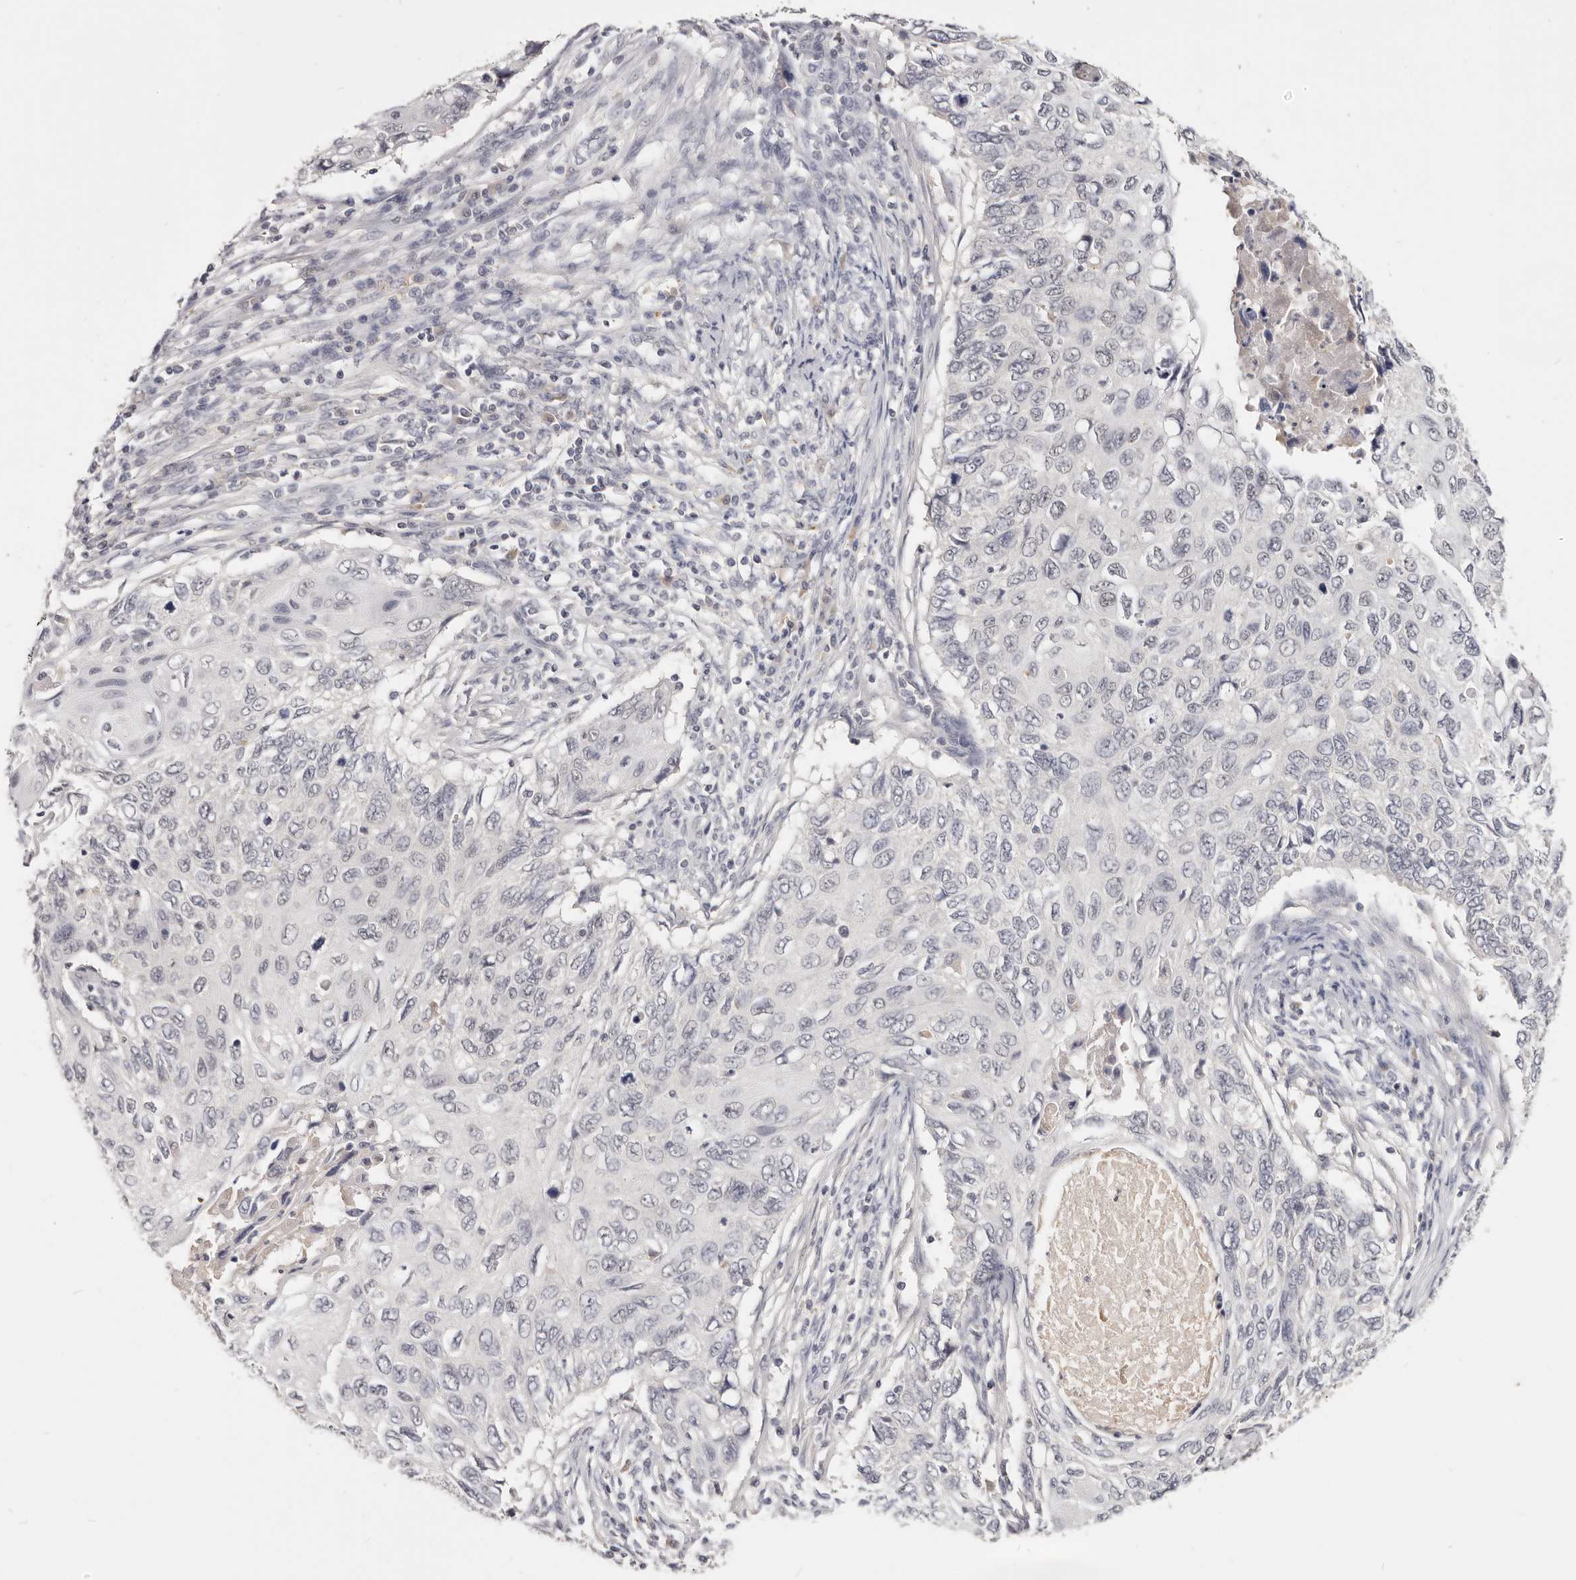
{"staining": {"intensity": "negative", "quantity": "none", "location": "none"}, "tissue": "cervical cancer", "cell_type": "Tumor cells", "image_type": "cancer", "snomed": [{"axis": "morphology", "description": "Squamous cell carcinoma, NOS"}, {"axis": "topography", "description": "Cervix"}], "caption": "An image of human squamous cell carcinoma (cervical) is negative for staining in tumor cells. (DAB (3,3'-diaminobenzidine) immunohistochemistry, high magnification).", "gene": "TSPAN13", "patient": {"sex": "female", "age": 70}}